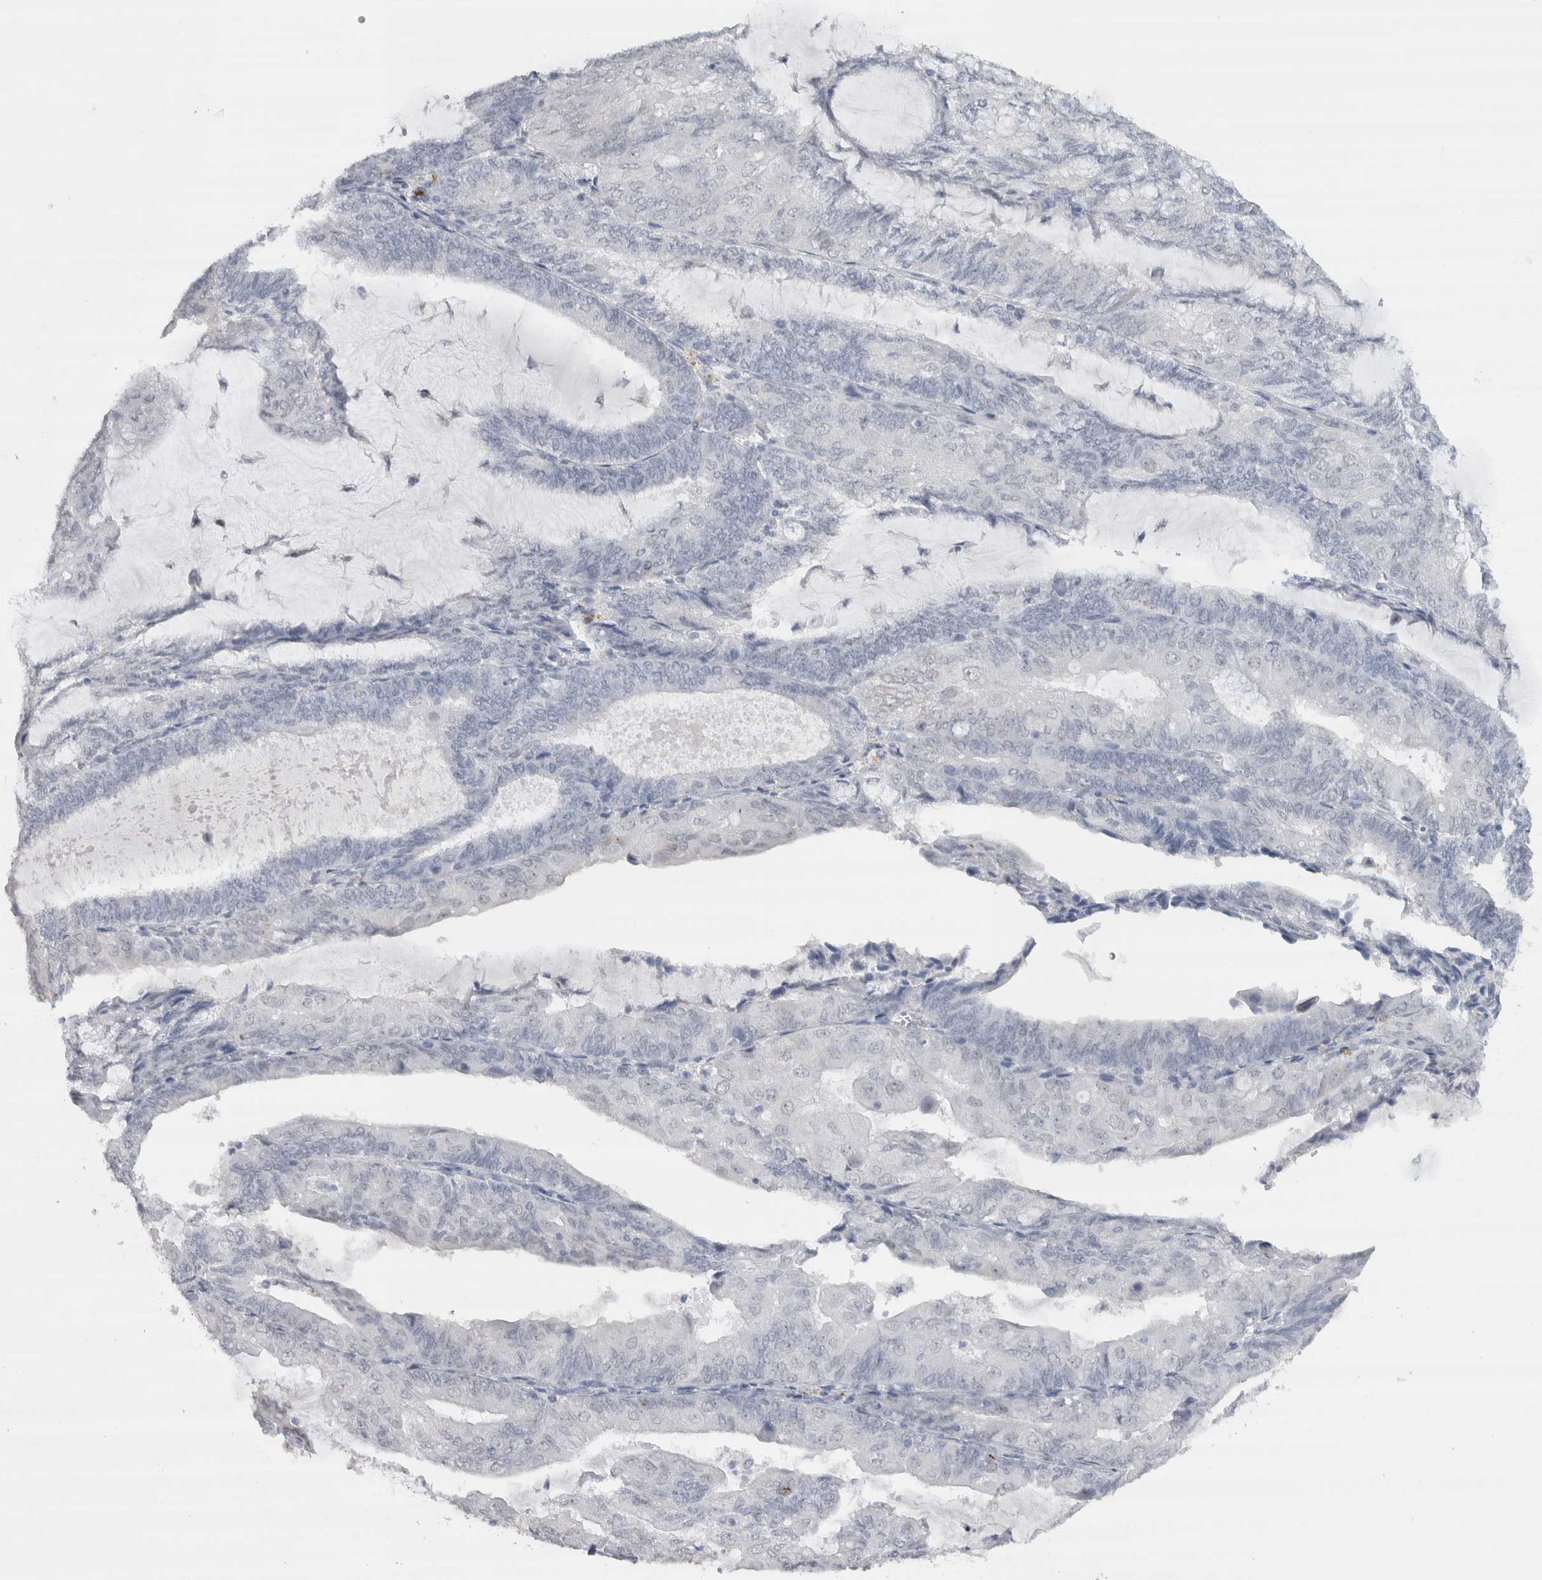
{"staining": {"intensity": "negative", "quantity": "none", "location": "none"}, "tissue": "endometrial cancer", "cell_type": "Tumor cells", "image_type": "cancer", "snomed": [{"axis": "morphology", "description": "Adenocarcinoma, NOS"}, {"axis": "topography", "description": "Endometrium"}], "caption": "High power microscopy histopathology image of an IHC photomicrograph of endometrial cancer (adenocarcinoma), revealing no significant staining in tumor cells. (DAB IHC, high magnification).", "gene": "CDH17", "patient": {"sex": "female", "age": 81}}